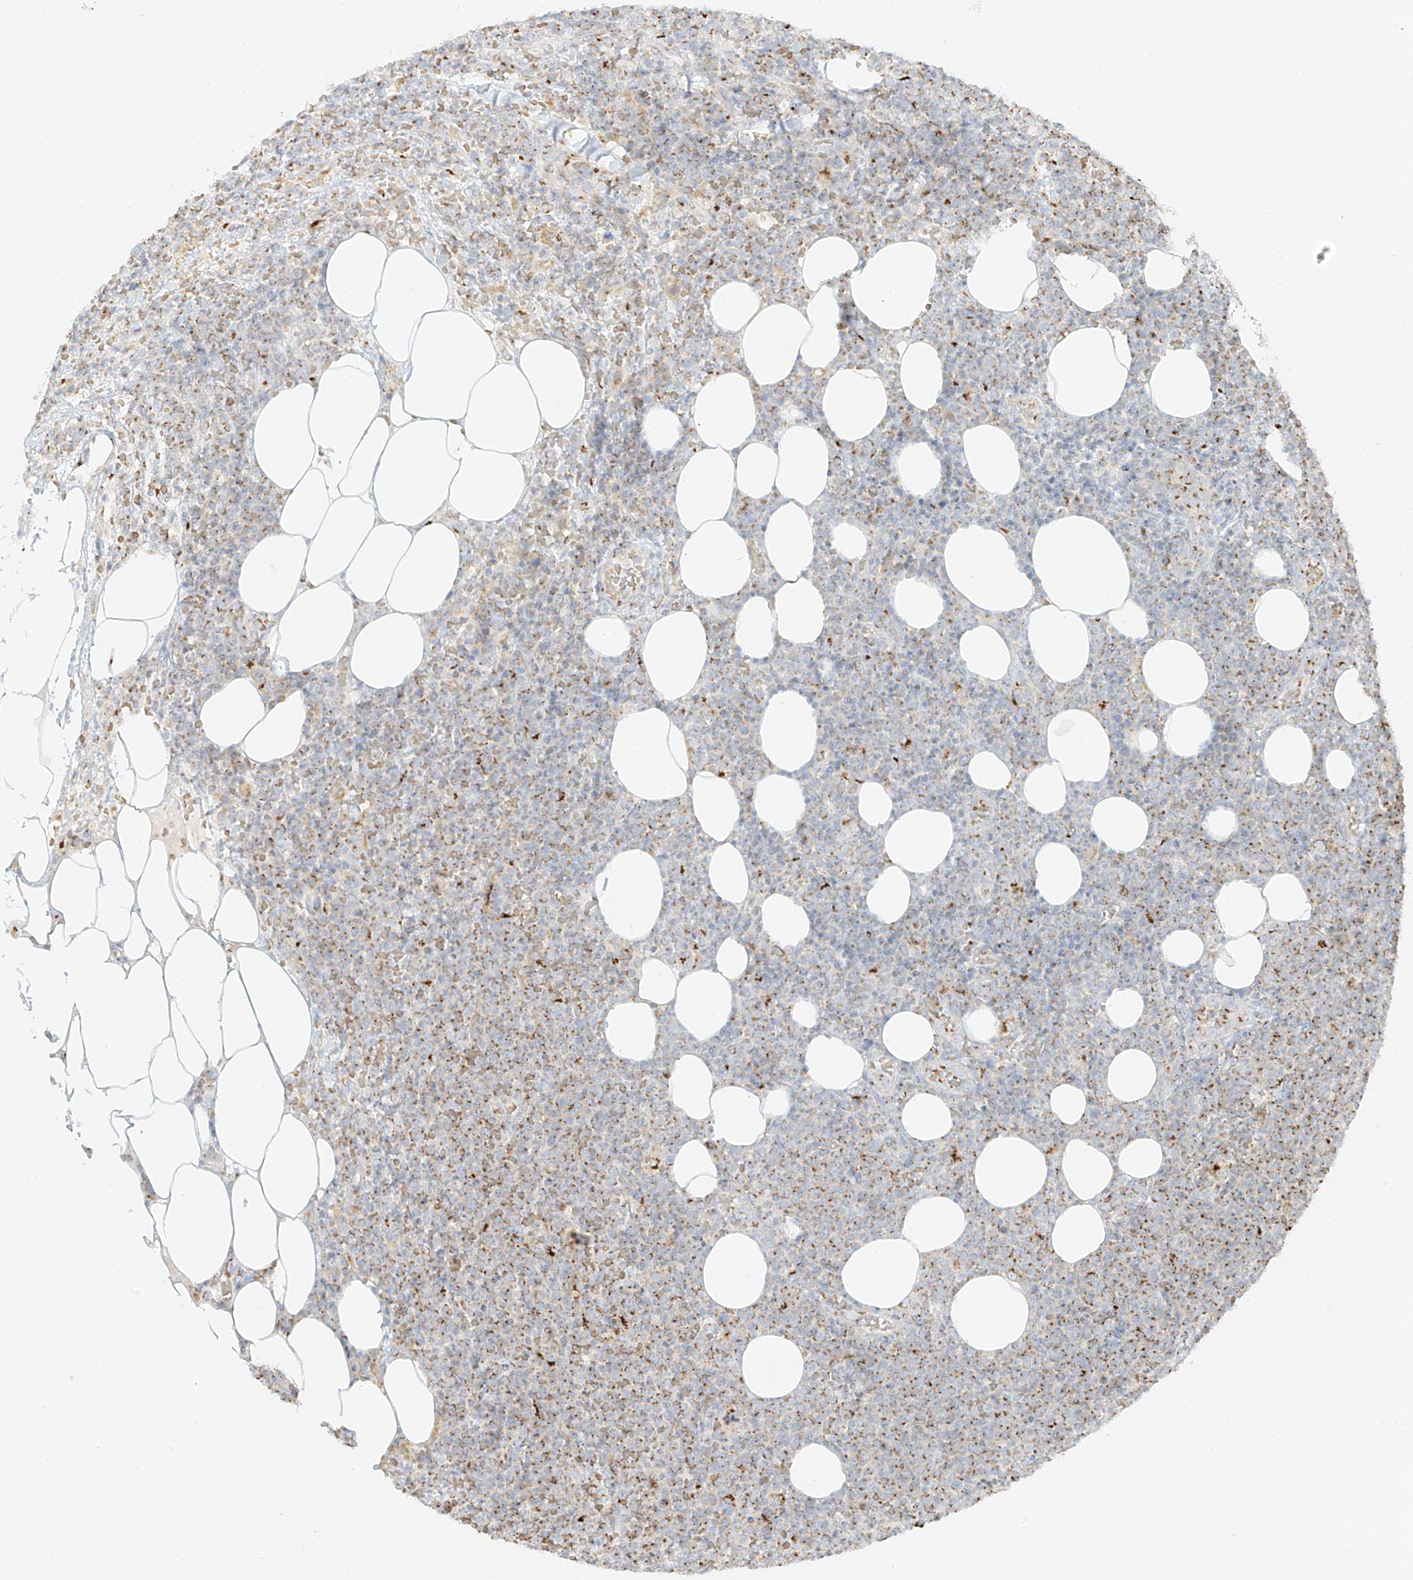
{"staining": {"intensity": "moderate", "quantity": "25%-75%", "location": "cytoplasmic/membranous"}, "tissue": "lymphoma", "cell_type": "Tumor cells", "image_type": "cancer", "snomed": [{"axis": "morphology", "description": "Malignant lymphoma, non-Hodgkin's type, High grade"}, {"axis": "topography", "description": "Lymph node"}], "caption": "Immunohistochemistry micrograph of human high-grade malignant lymphoma, non-Hodgkin's type stained for a protein (brown), which reveals medium levels of moderate cytoplasmic/membranous staining in about 25%-75% of tumor cells.", "gene": "TMEM87B", "patient": {"sex": "male", "age": 61}}